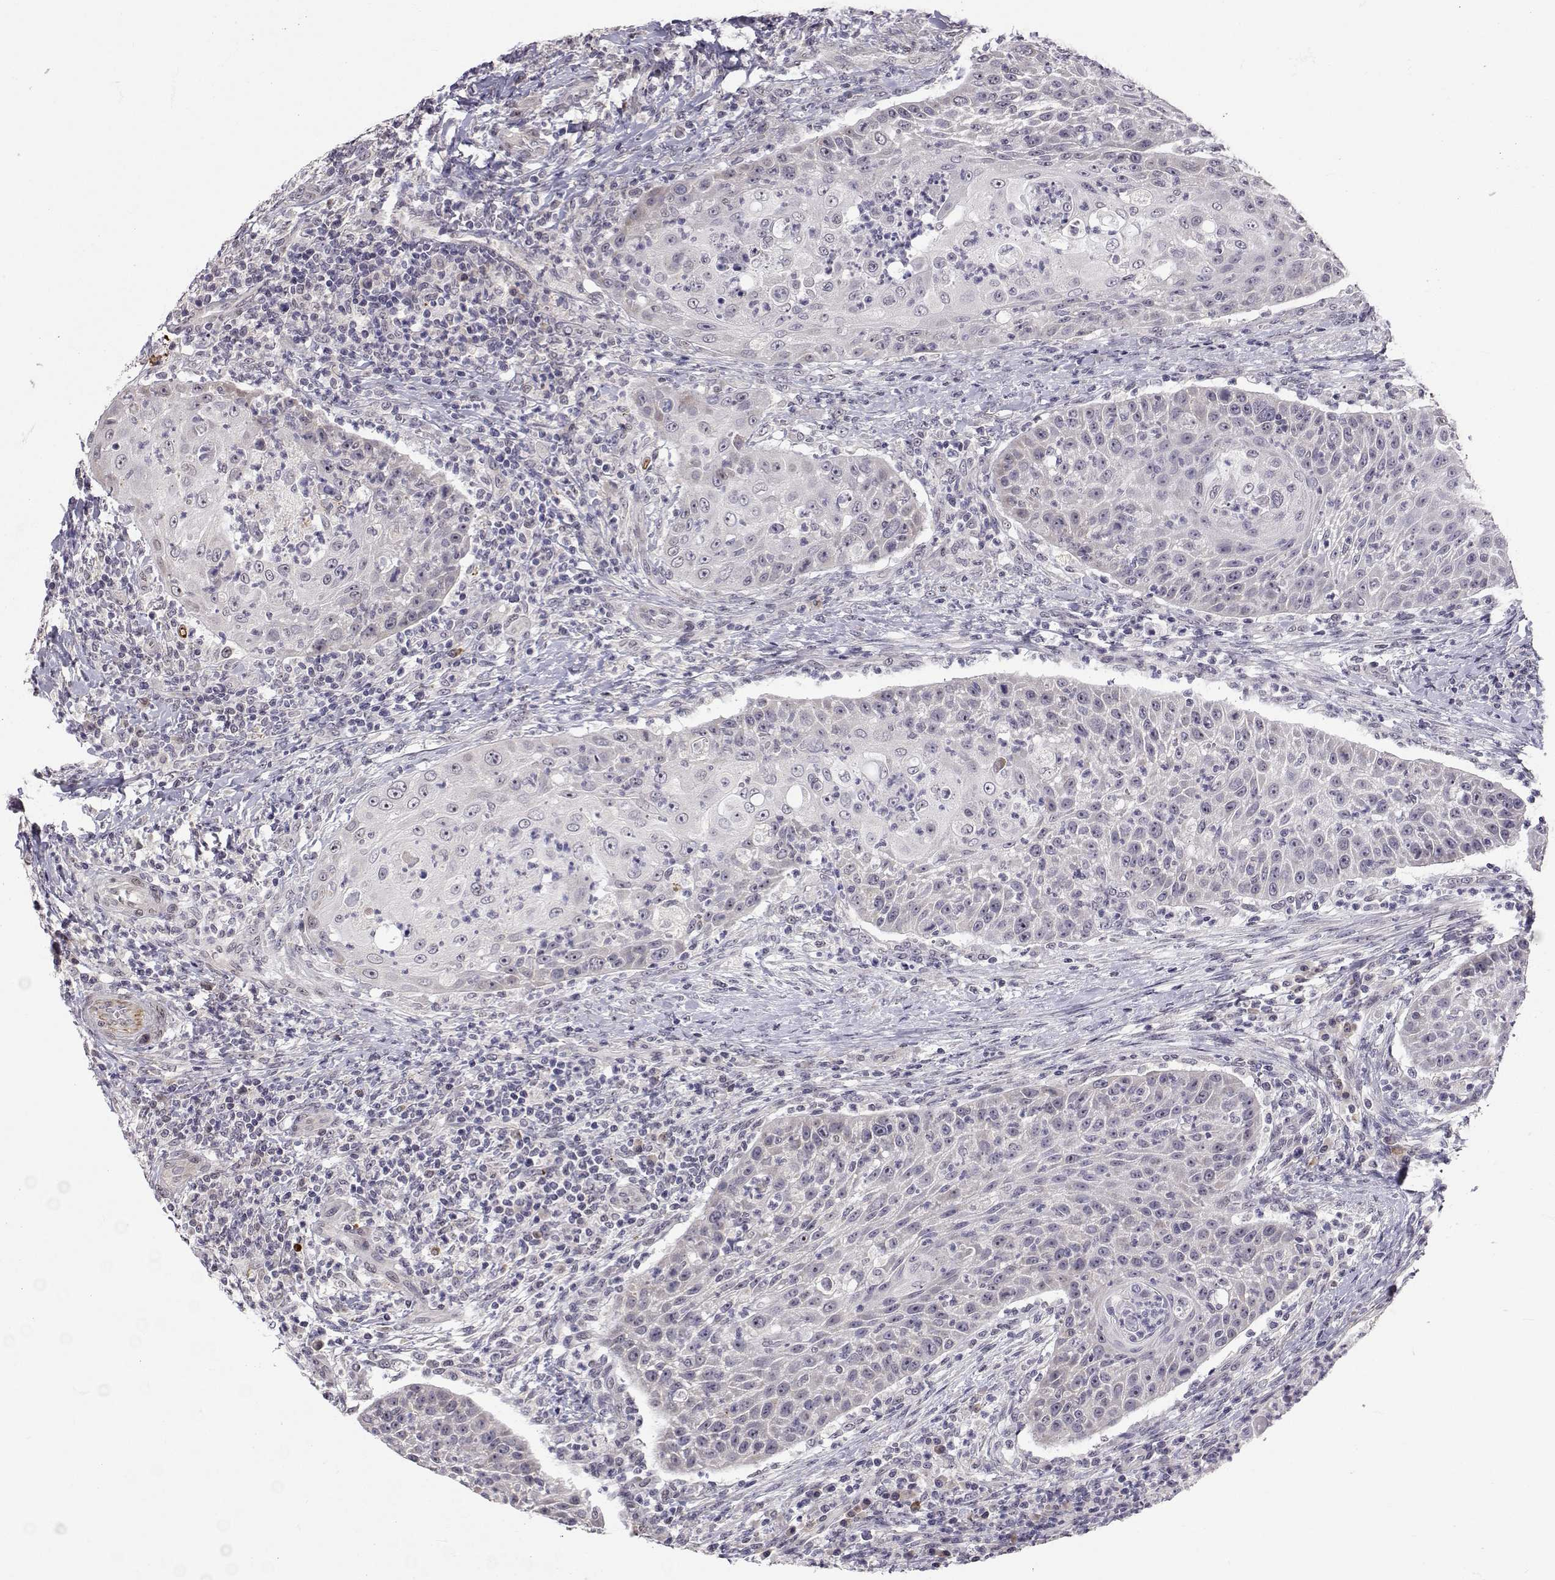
{"staining": {"intensity": "negative", "quantity": "none", "location": "none"}, "tissue": "head and neck cancer", "cell_type": "Tumor cells", "image_type": "cancer", "snomed": [{"axis": "morphology", "description": "Squamous cell carcinoma, NOS"}, {"axis": "topography", "description": "Head-Neck"}], "caption": "Histopathology image shows no protein positivity in tumor cells of head and neck squamous cell carcinoma tissue.", "gene": "SLC6A3", "patient": {"sex": "male", "age": 69}}